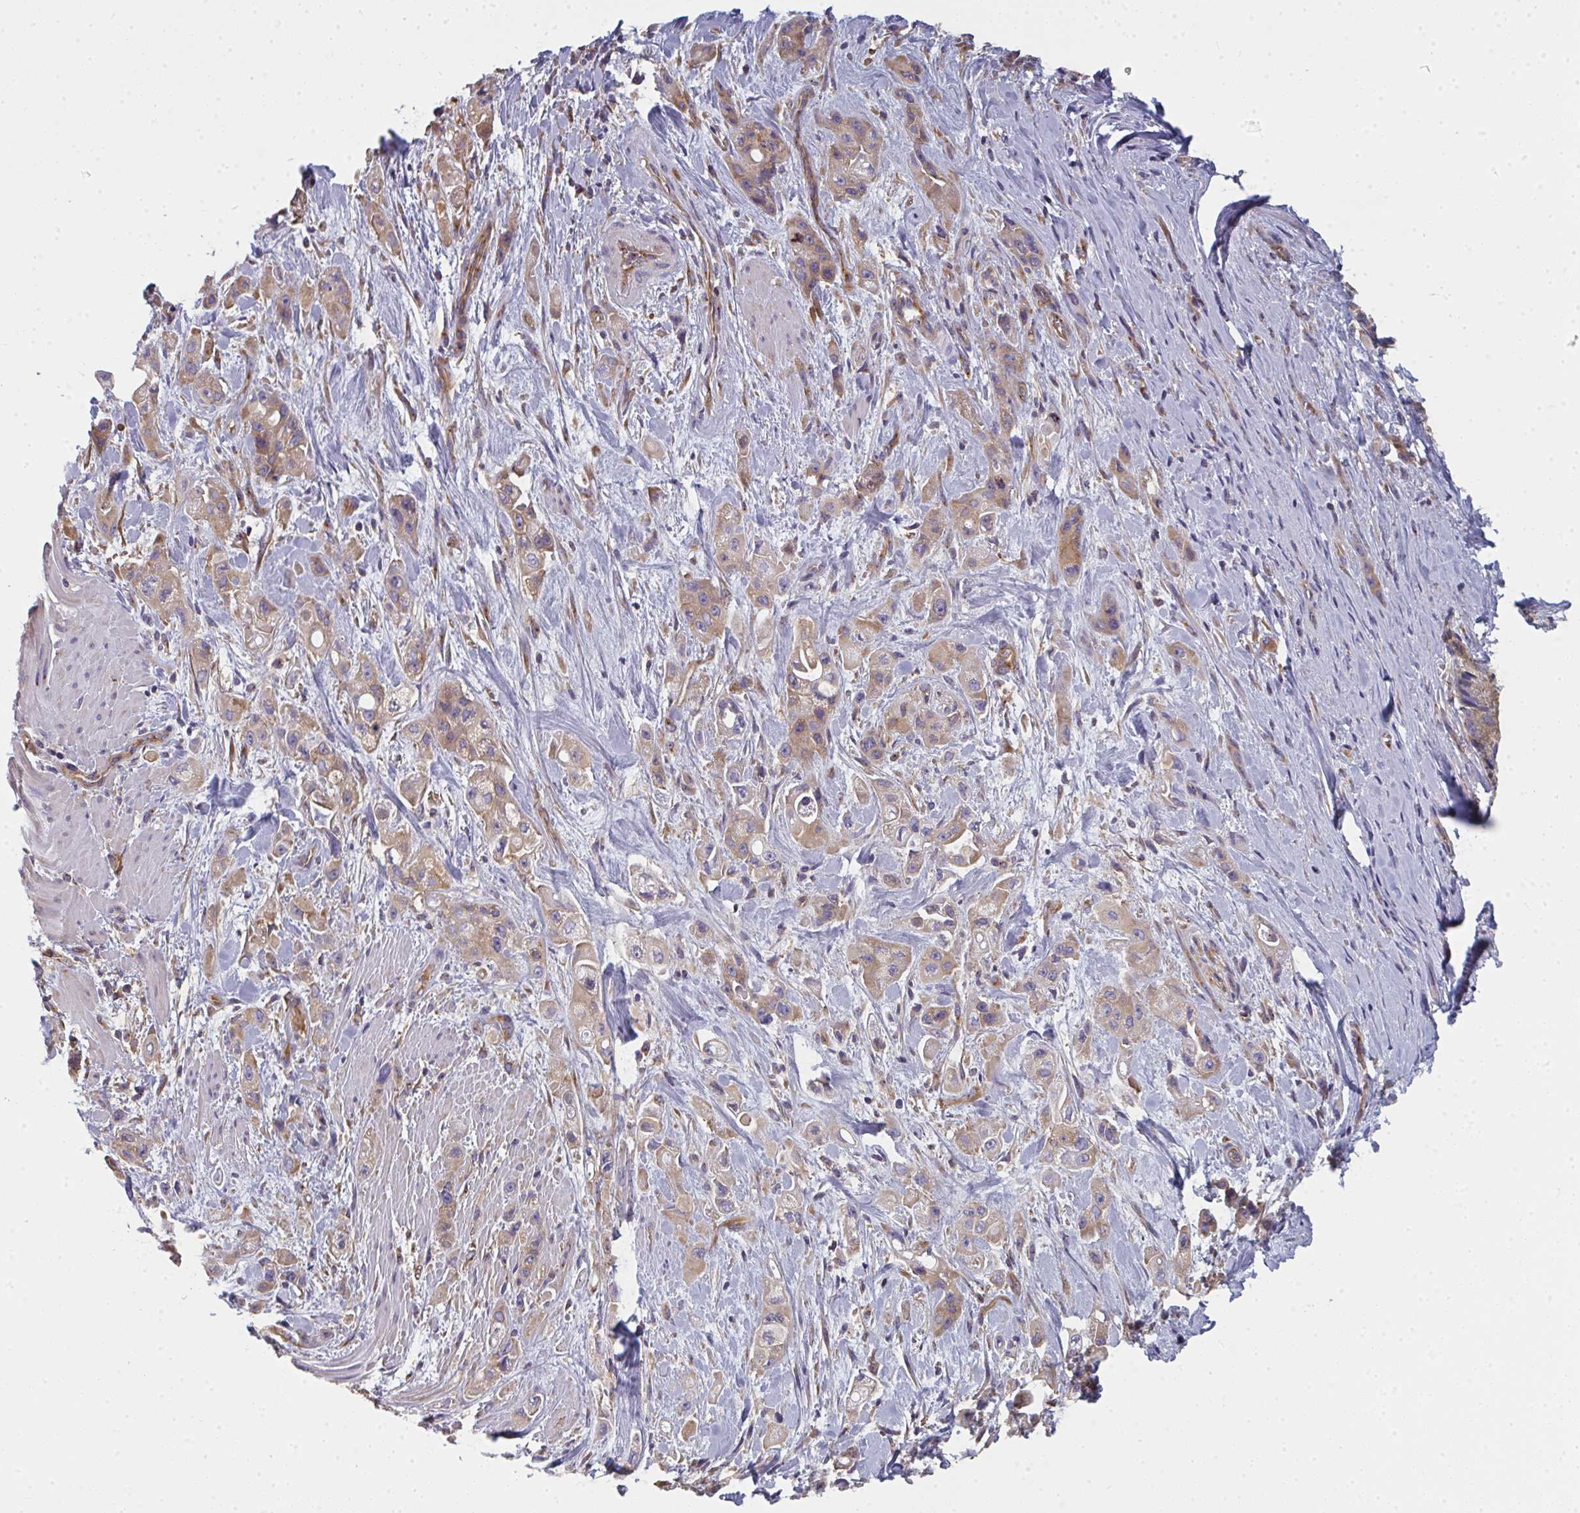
{"staining": {"intensity": "weak", "quantity": ">75%", "location": "cytoplasmic/membranous"}, "tissue": "pancreatic cancer", "cell_type": "Tumor cells", "image_type": "cancer", "snomed": [{"axis": "morphology", "description": "Adenocarcinoma, NOS"}, {"axis": "topography", "description": "Pancreas"}], "caption": "Immunohistochemistry (IHC) of human pancreatic cancer (adenocarcinoma) exhibits low levels of weak cytoplasmic/membranous positivity in approximately >75% of tumor cells.", "gene": "DYNC1I2", "patient": {"sex": "female", "age": 66}}